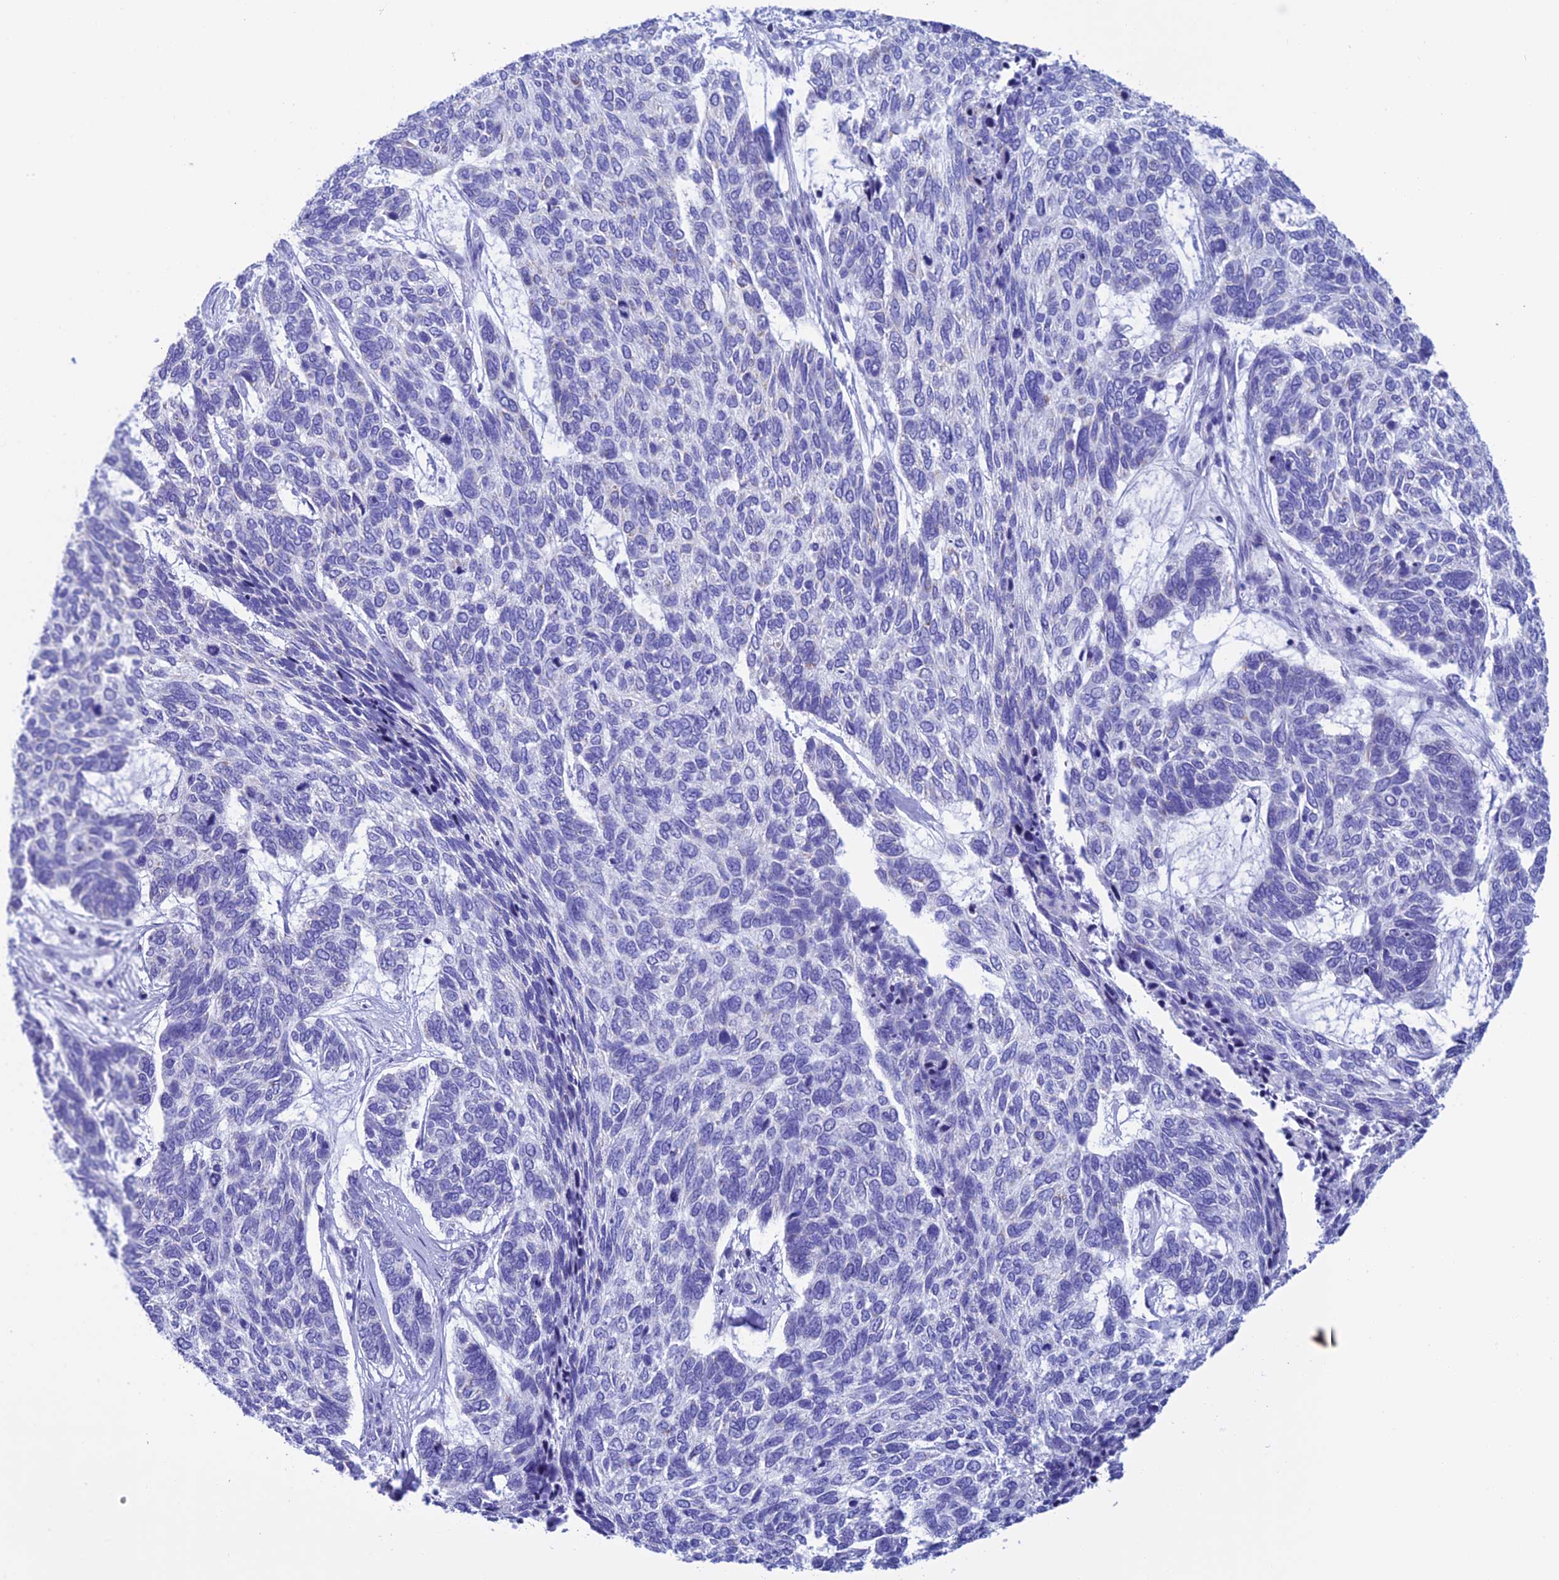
{"staining": {"intensity": "negative", "quantity": "none", "location": "none"}, "tissue": "skin cancer", "cell_type": "Tumor cells", "image_type": "cancer", "snomed": [{"axis": "morphology", "description": "Basal cell carcinoma"}, {"axis": "topography", "description": "Skin"}], "caption": "There is no significant positivity in tumor cells of skin cancer (basal cell carcinoma).", "gene": "NXPE4", "patient": {"sex": "female", "age": 65}}